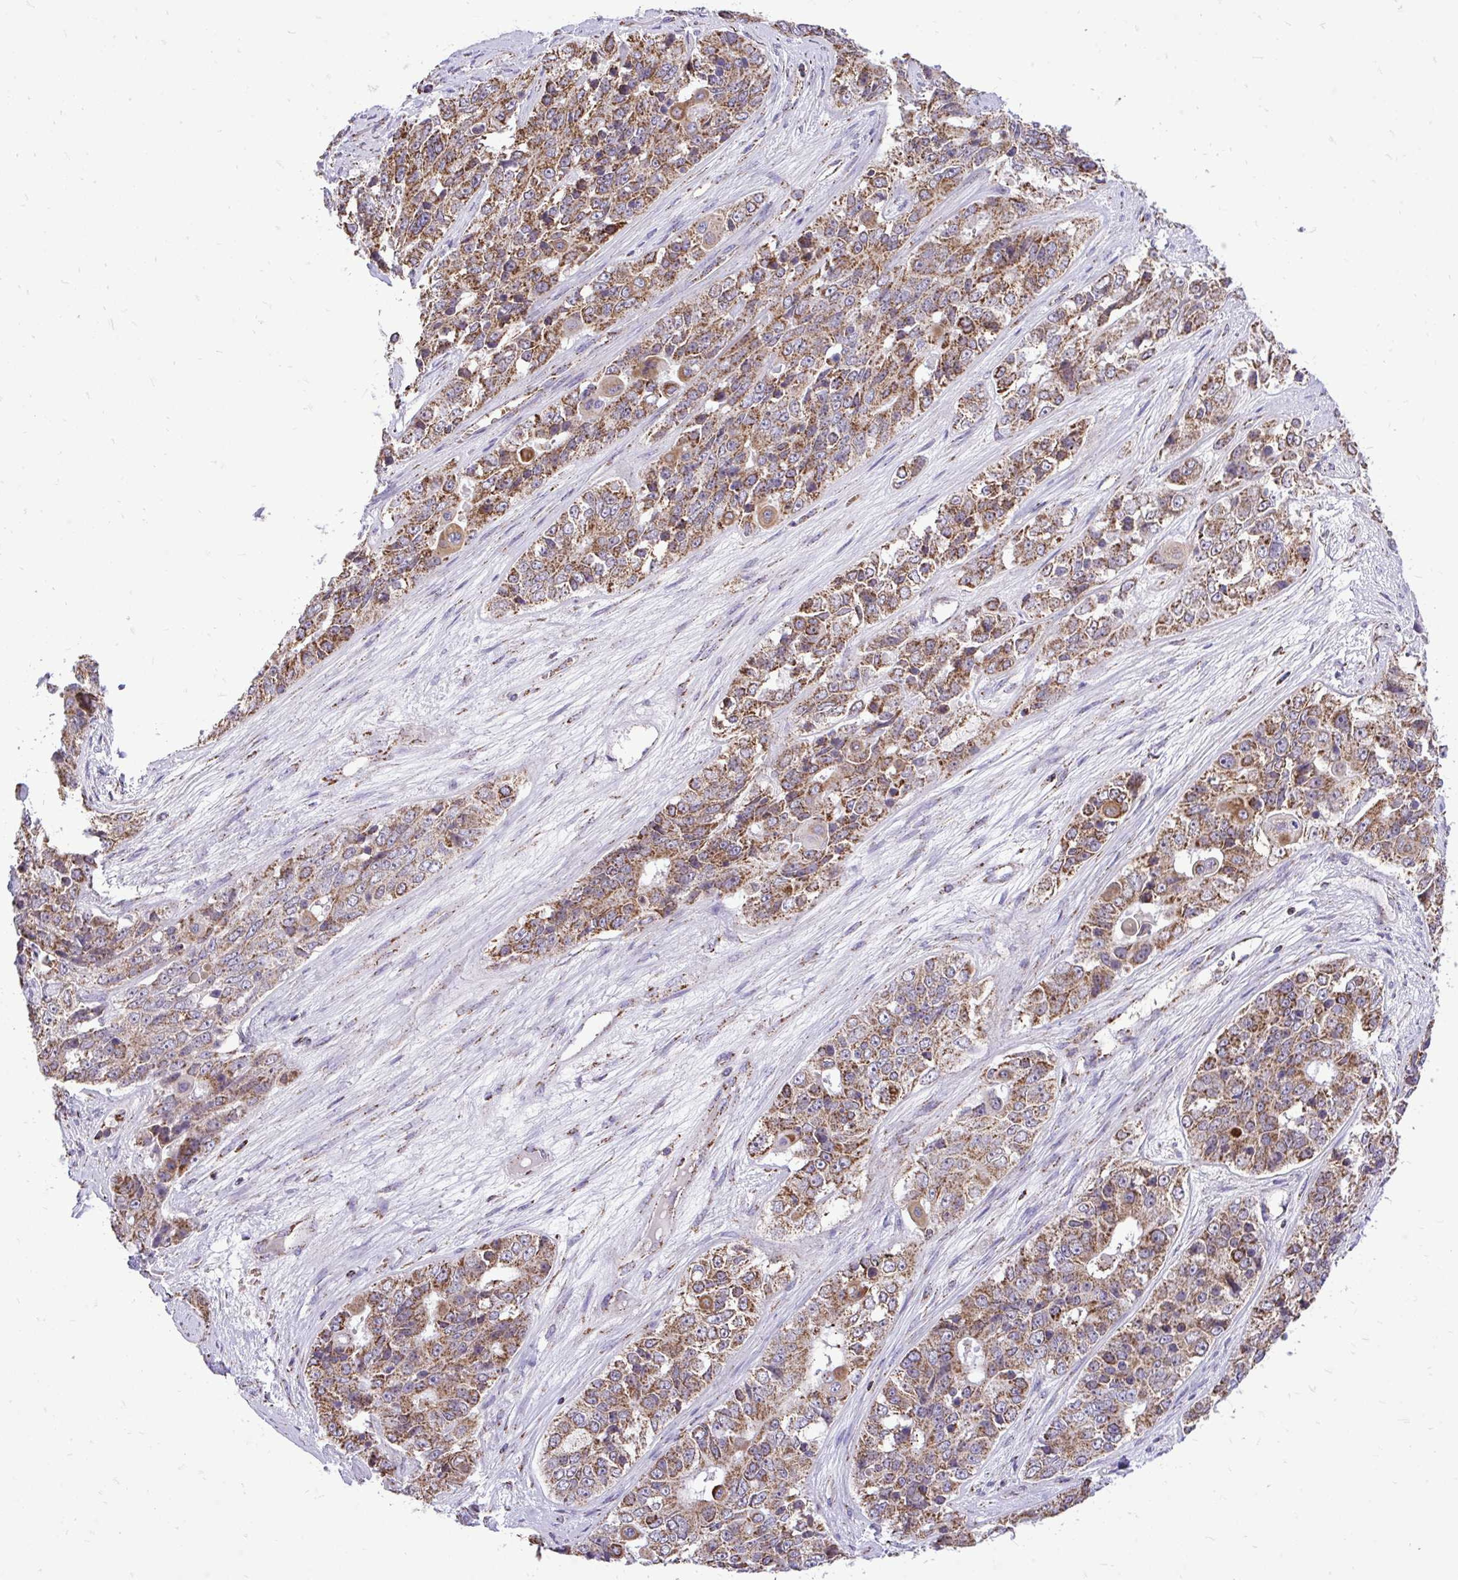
{"staining": {"intensity": "moderate", "quantity": ">75%", "location": "cytoplasmic/membranous"}, "tissue": "ovarian cancer", "cell_type": "Tumor cells", "image_type": "cancer", "snomed": [{"axis": "morphology", "description": "Carcinoma, endometroid"}, {"axis": "topography", "description": "Ovary"}], "caption": "DAB immunohistochemical staining of human ovarian cancer (endometroid carcinoma) displays moderate cytoplasmic/membranous protein staining in approximately >75% of tumor cells.", "gene": "UBE2C", "patient": {"sex": "female", "age": 51}}